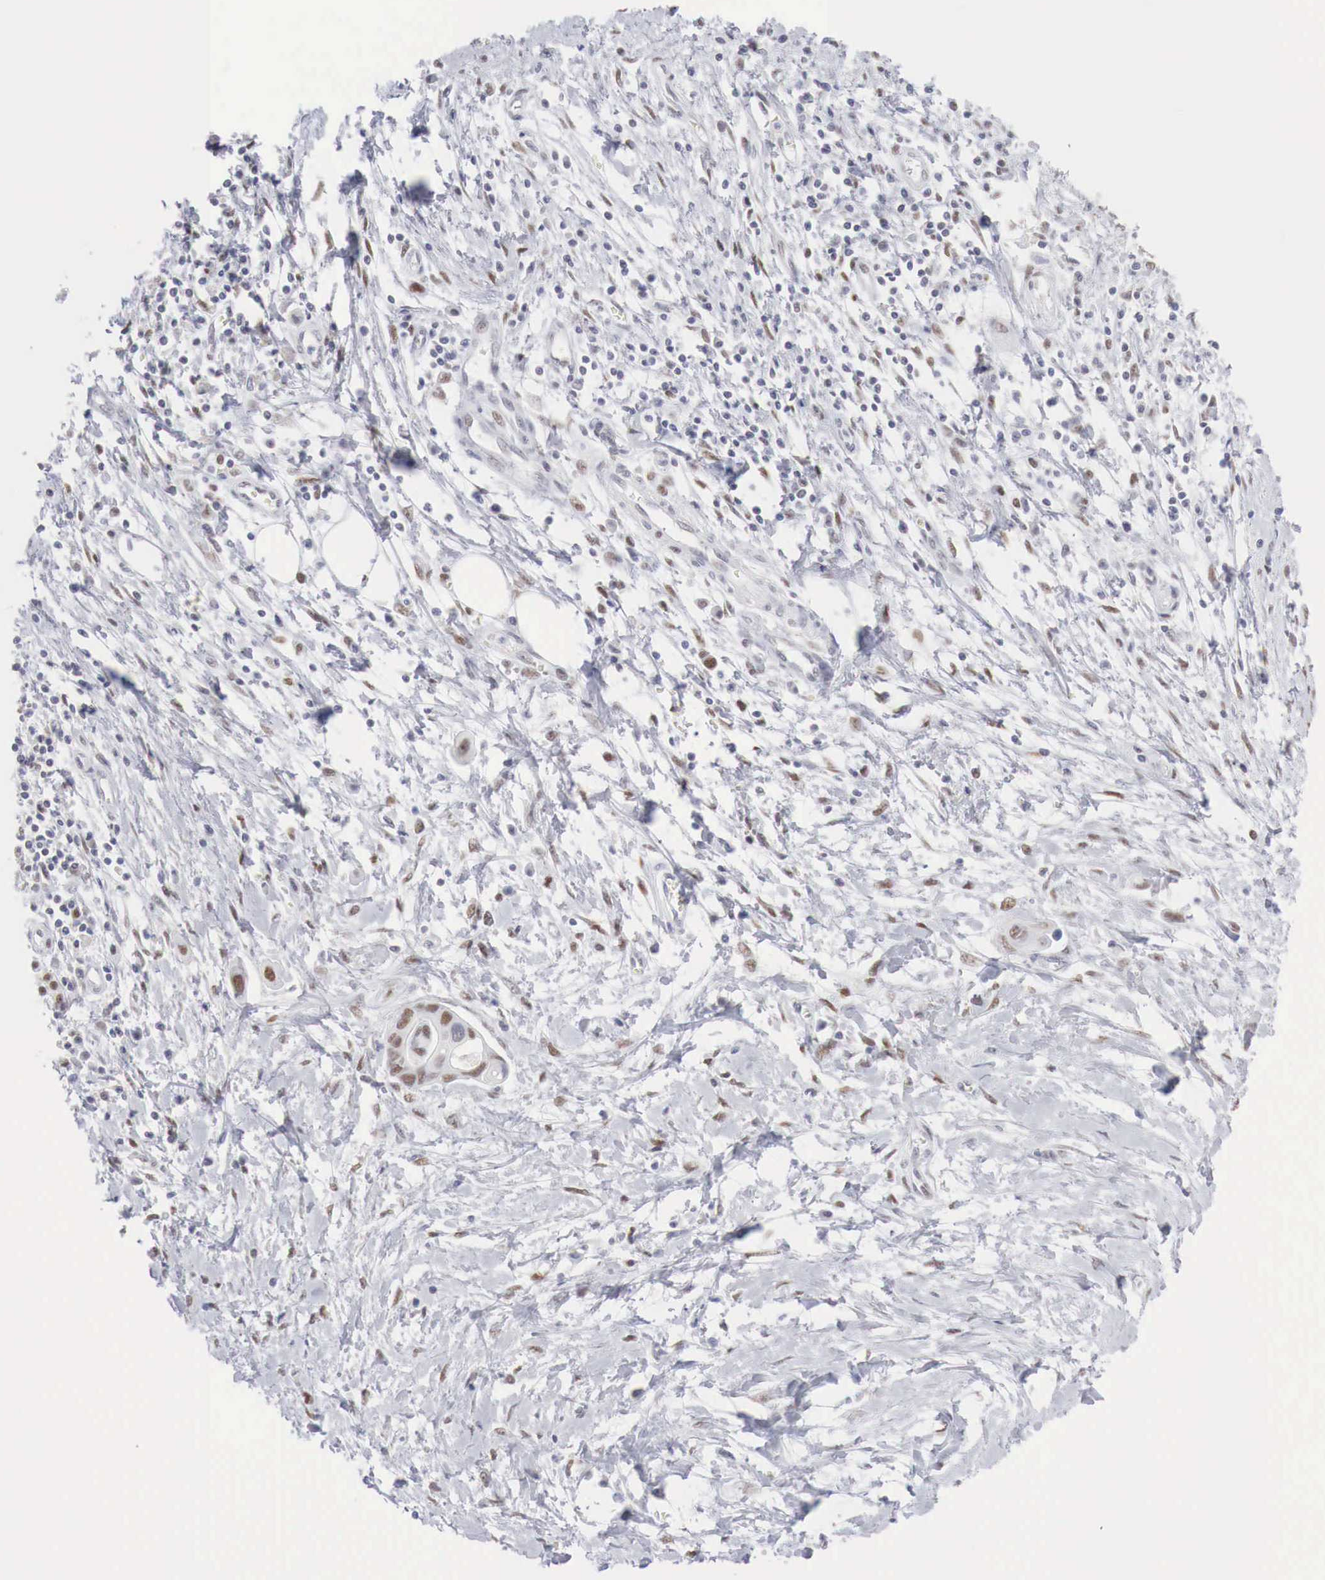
{"staining": {"intensity": "moderate", "quantity": ">75%", "location": "nuclear"}, "tissue": "pancreatic cancer", "cell_type": "Tumor cells", "image_type": "cancer", "snomed": [{"axis": "morphology", "description": "Adenocarcinoma, NOS"}, {"axis": "topography", "description": "Pancreas"}], "caption": "Moderate nuclear expression is present in approximately >75% of tumor cells in adenocarcinoma (pancreatic).", "gene": "FOXP2", "patient": {"sex": "female", "age": 70}}